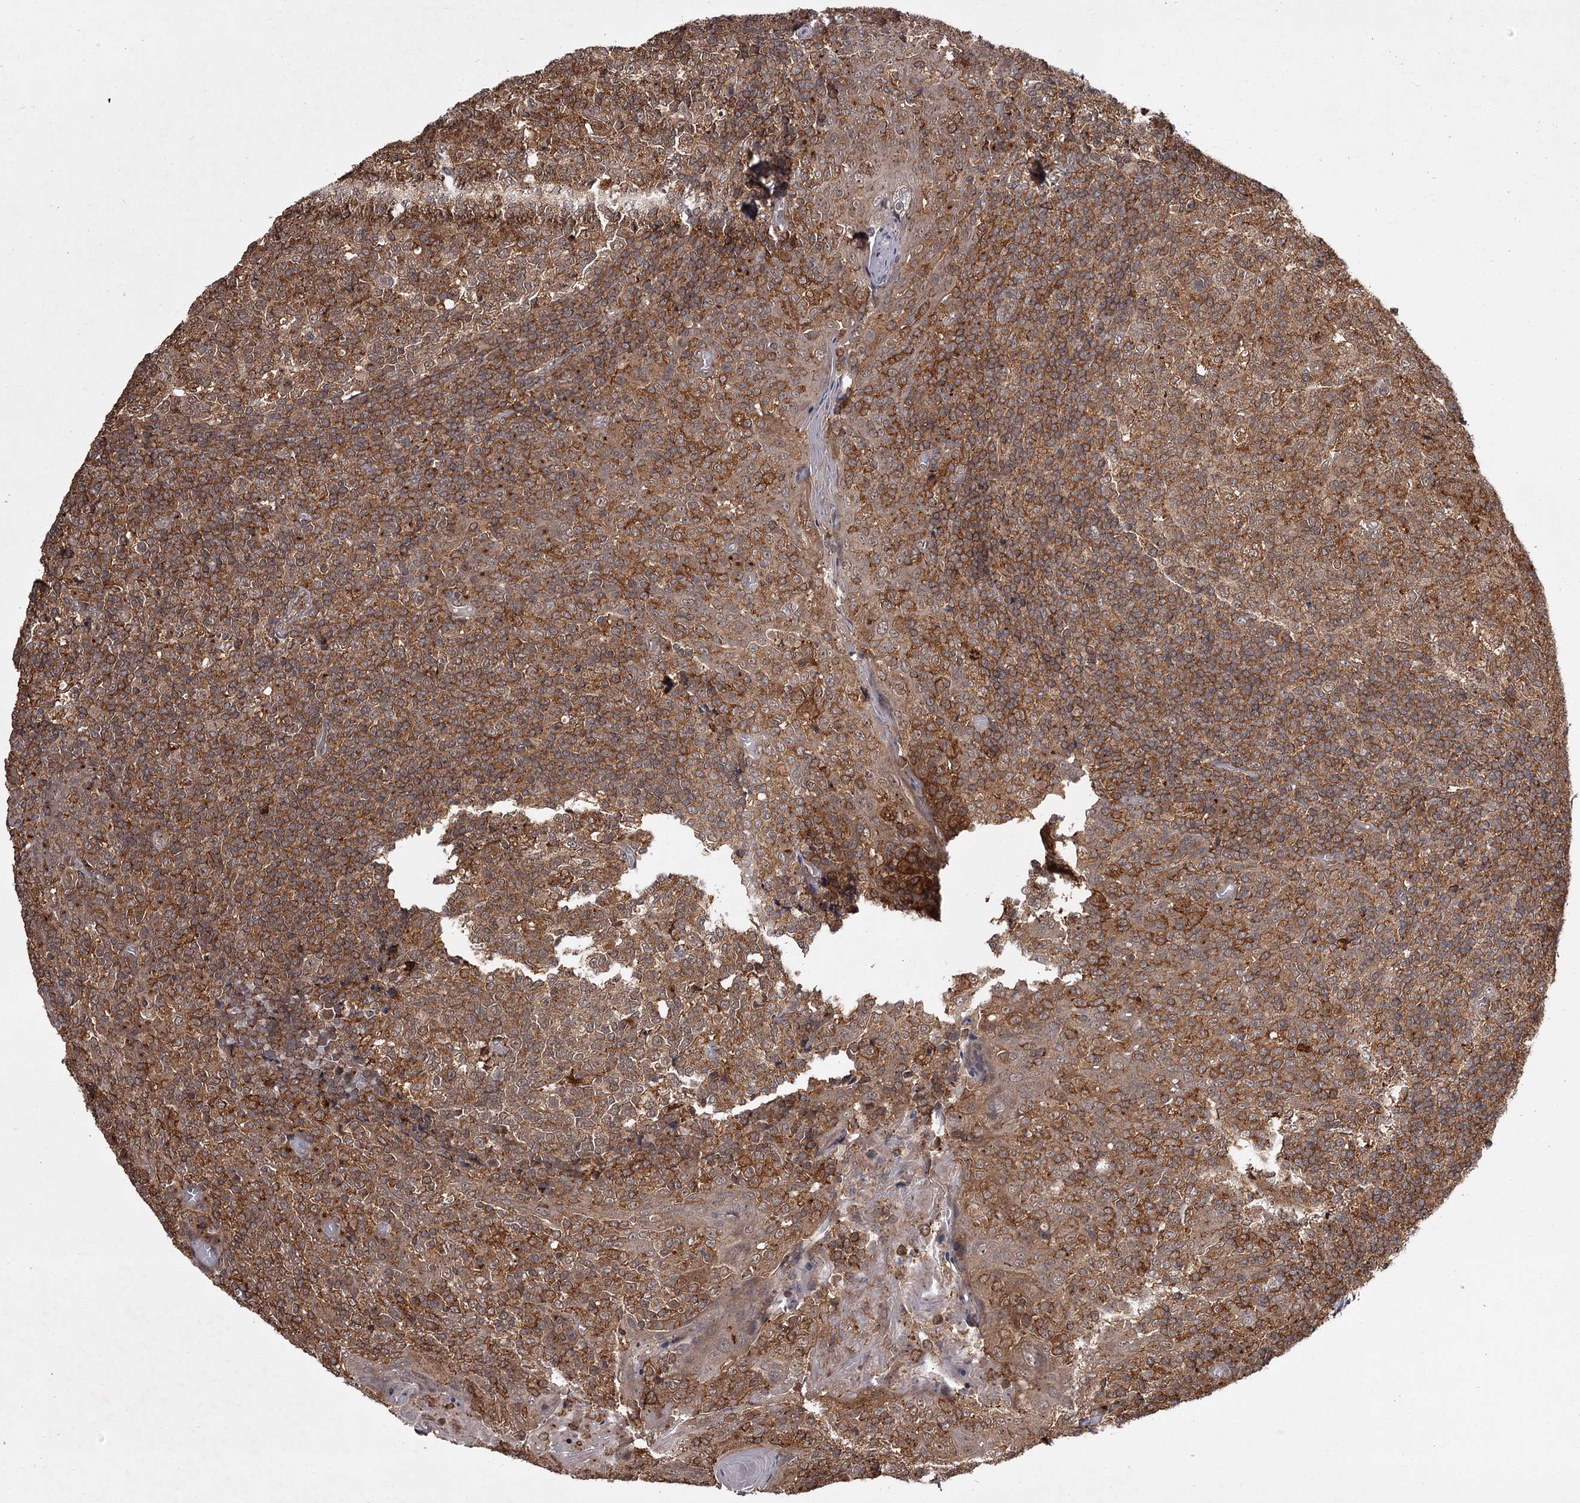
{"staining": {"intensity": "moderate", "quantity": ">75%", "location": "cytoplasmic/membranous"}, "tissue": "tonsil", "cell_type": "Germinal center cells", "image_type": "normal", "snomed": [{"axis": "morphology", "description": "Normal tissue, NOS"}, {"axis": "topography", "description": "Tonsil"}], "caption": "Immunohistochemistry (IHC) staining of normal tonsil, which displays medium levels of moderate cytoplasmic/membranous staining in approximately >75% of germinal center cells indicating moderate cytoplasmic/membranous protein staining. The staining was performed using DAB (3,3'-diaminobenzidine) (brown) for protein detection and nuclei were counterstained in hematoxylin (blue).", "gene": "TBC1D23", "patient": {"sex": "female", "age": 19}}